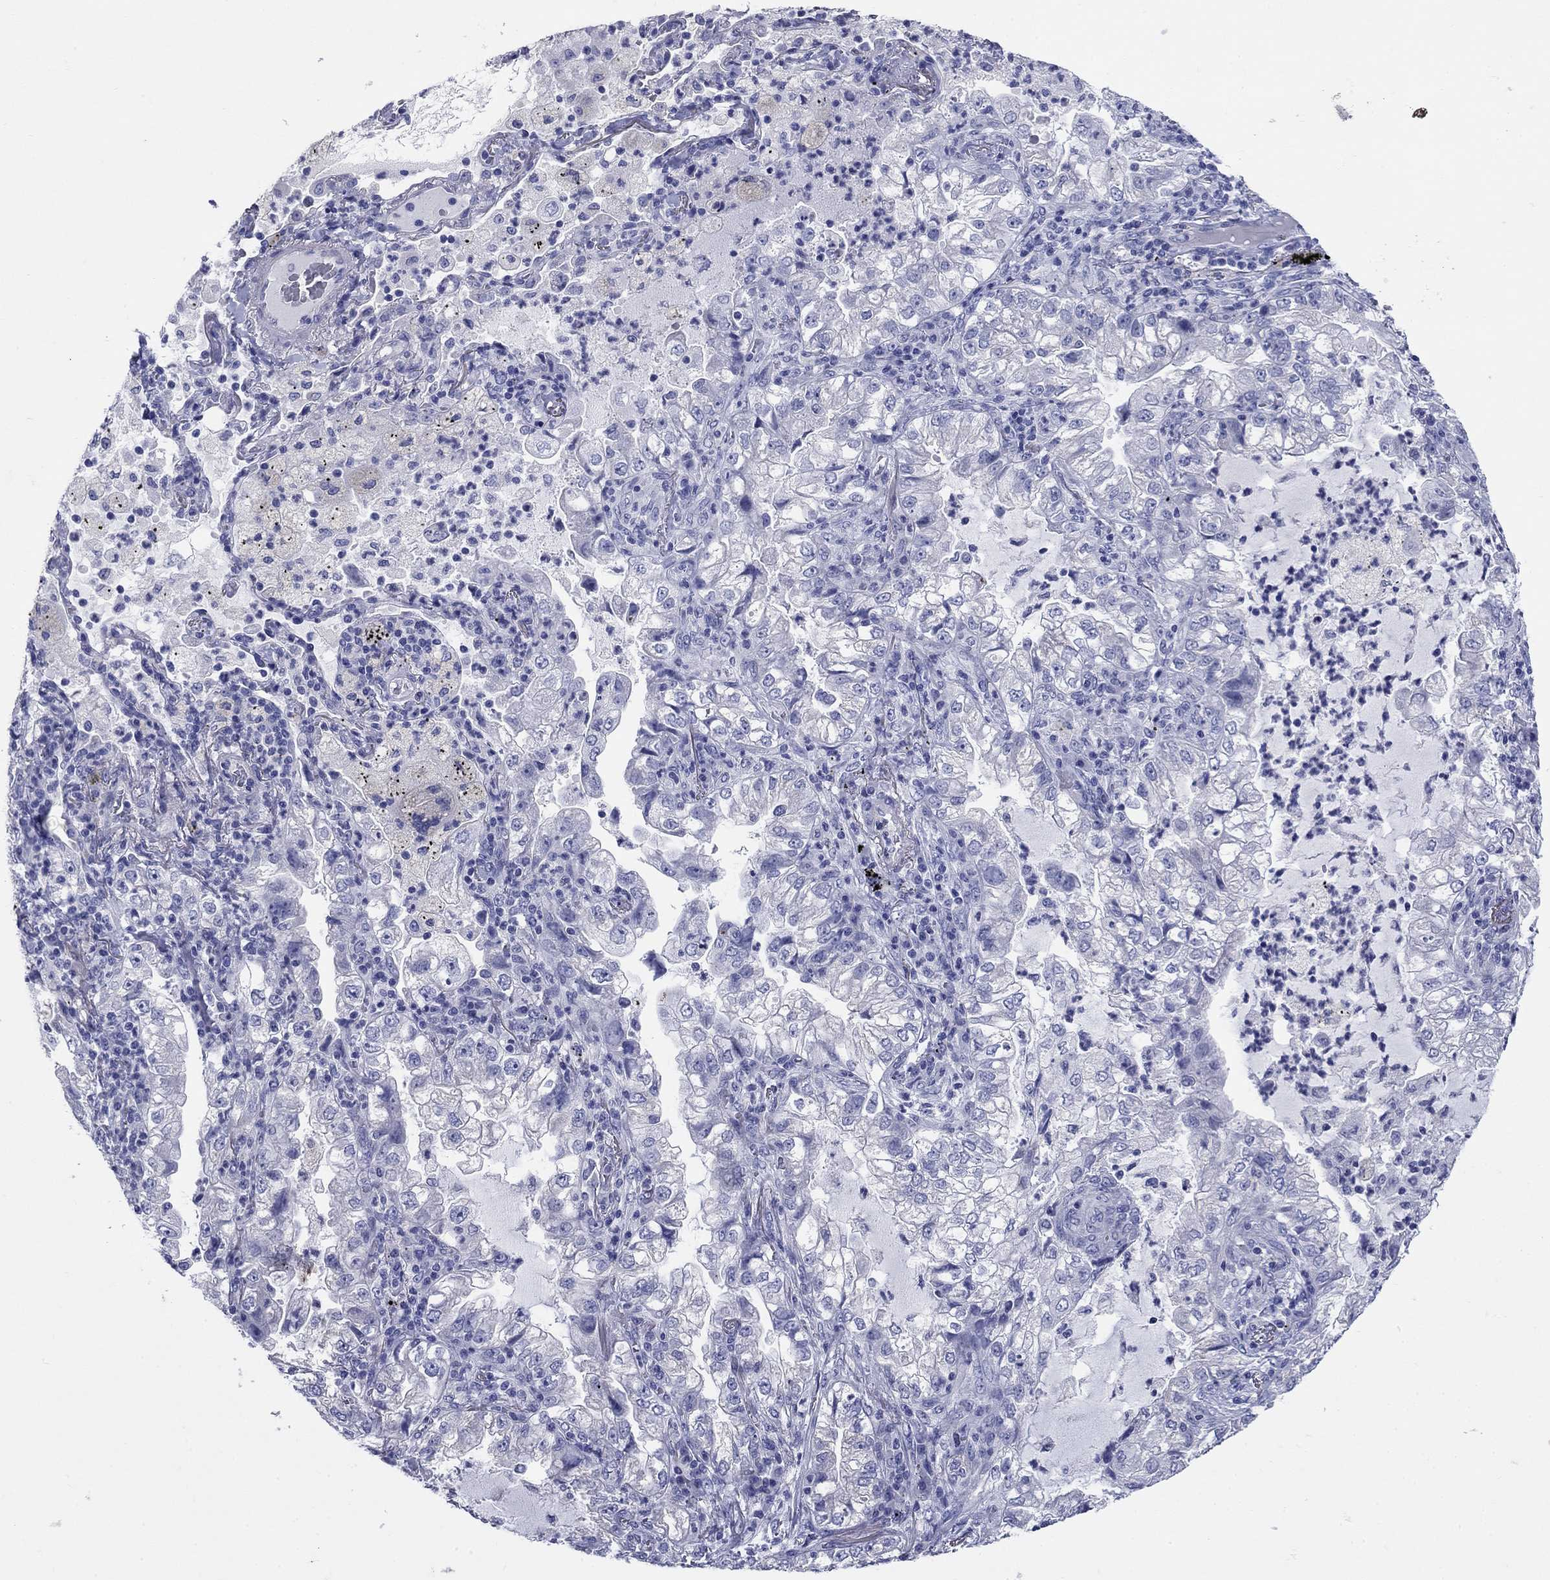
{"staining": {"intensity": "negative", "quantity": "none", "location": "none"}, "tissue": "lung cancer", "cell_type": "Tumor cells", "image_type": "cancer", "snomed": [{"axis": "morphology", "description": "Adenocarcinoma, NOS"}, {"axis": "topography", "description": "Lung"}], "caption": "The micrograph exhibits no staining of tumor cells in lung cancer.", "gene": "PRKCG", "patient": {"sex": "female", "age": 73}}